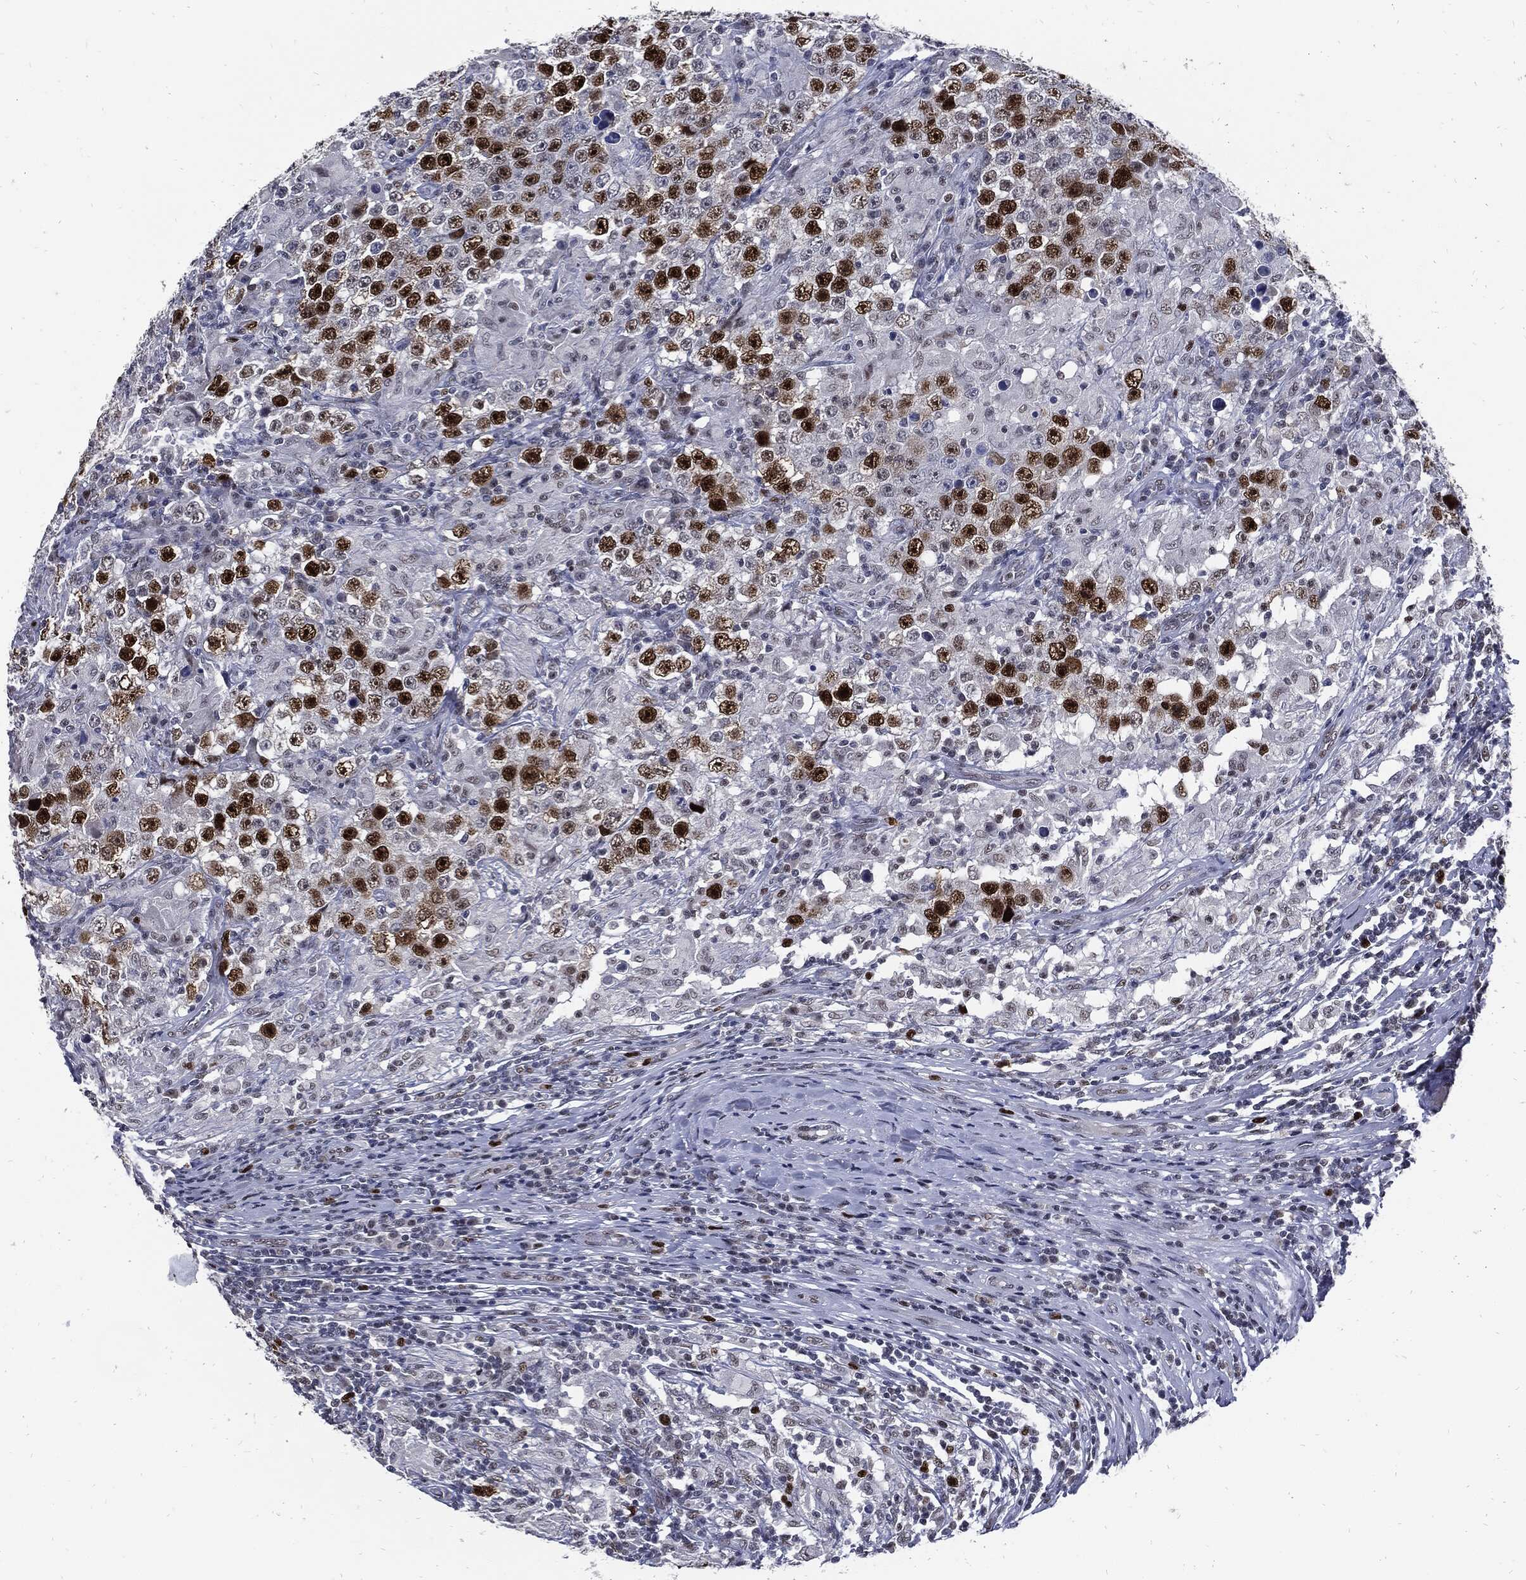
{"staining": {"intensity": "strong", "quantity": "25%-75%", "location": "nuclear"}, "tissue": "testis cancer", "cell_type": "Tumor cells", "image_type": "cancer", "snomed": [{"axis": "morphology", "description": "Seminoma, NOS"}, {"axis": "morphology", "description": "Carcinoma, Embryonal, NOS"}, {"axis": "topography", "description": "Testis"}], "caption": "Testis cancer stained with a brown dye exhibits strong nuclear positive staining in about 25%-75% of tumor cells.", "gene": "NBN", "patient": {"sex": "male", "age": 41}}